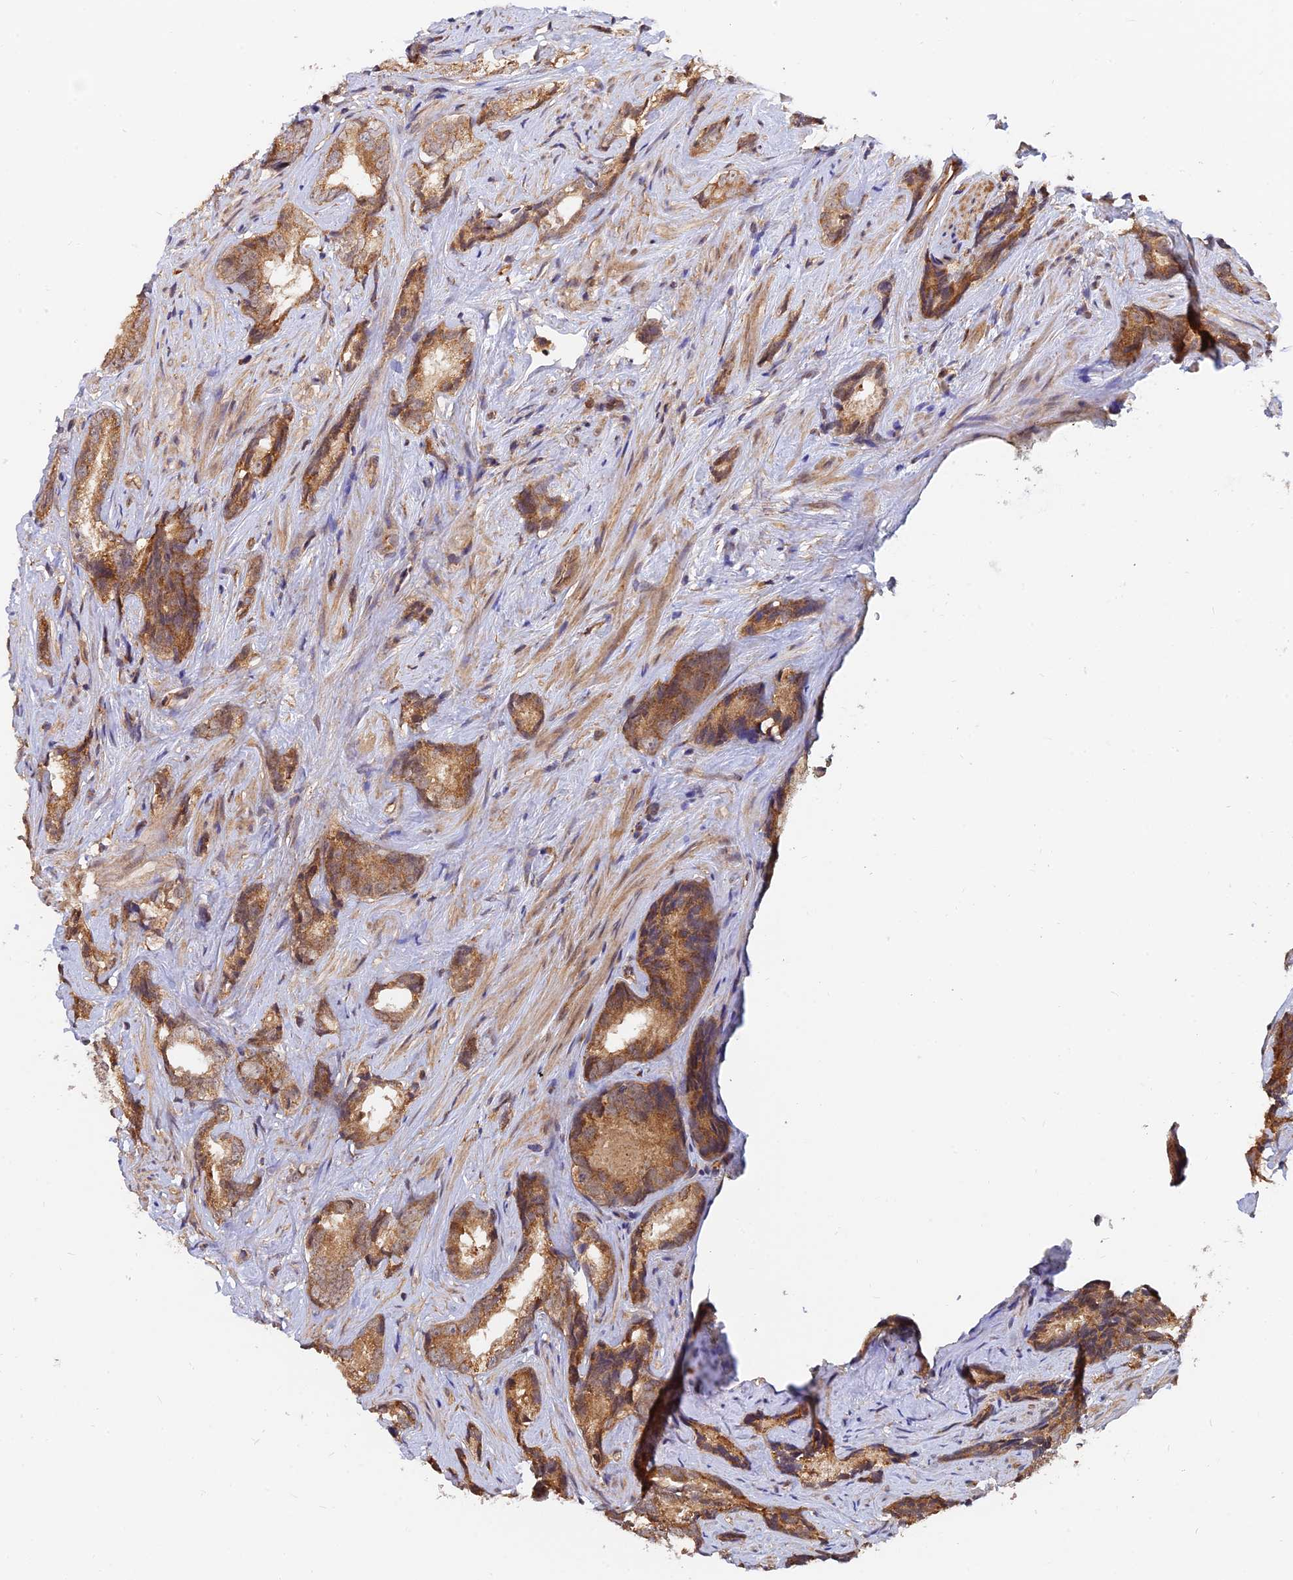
{"staining": {"intensity": "moderate", "quantity": ">75%", "location": "cytoplasmic/membranous"}, "tissue": "prostate cancer", "cell_type": "Tumor cells", "image_type": "cancer", "snomed": [{"axis": "morphology", "description": "Adenocarcinoma, High grade"}, {"axis": "topography", "description": "Prostate"}], "caption": "Protein analysis of adenocarcinoma (high-grade) (prostate) tissue displays moderate cytoplasmic/membranous expression in about >75% of tumor cells.", "gene": "WDR41", "patient": {"sex": "male", "age": 66}}